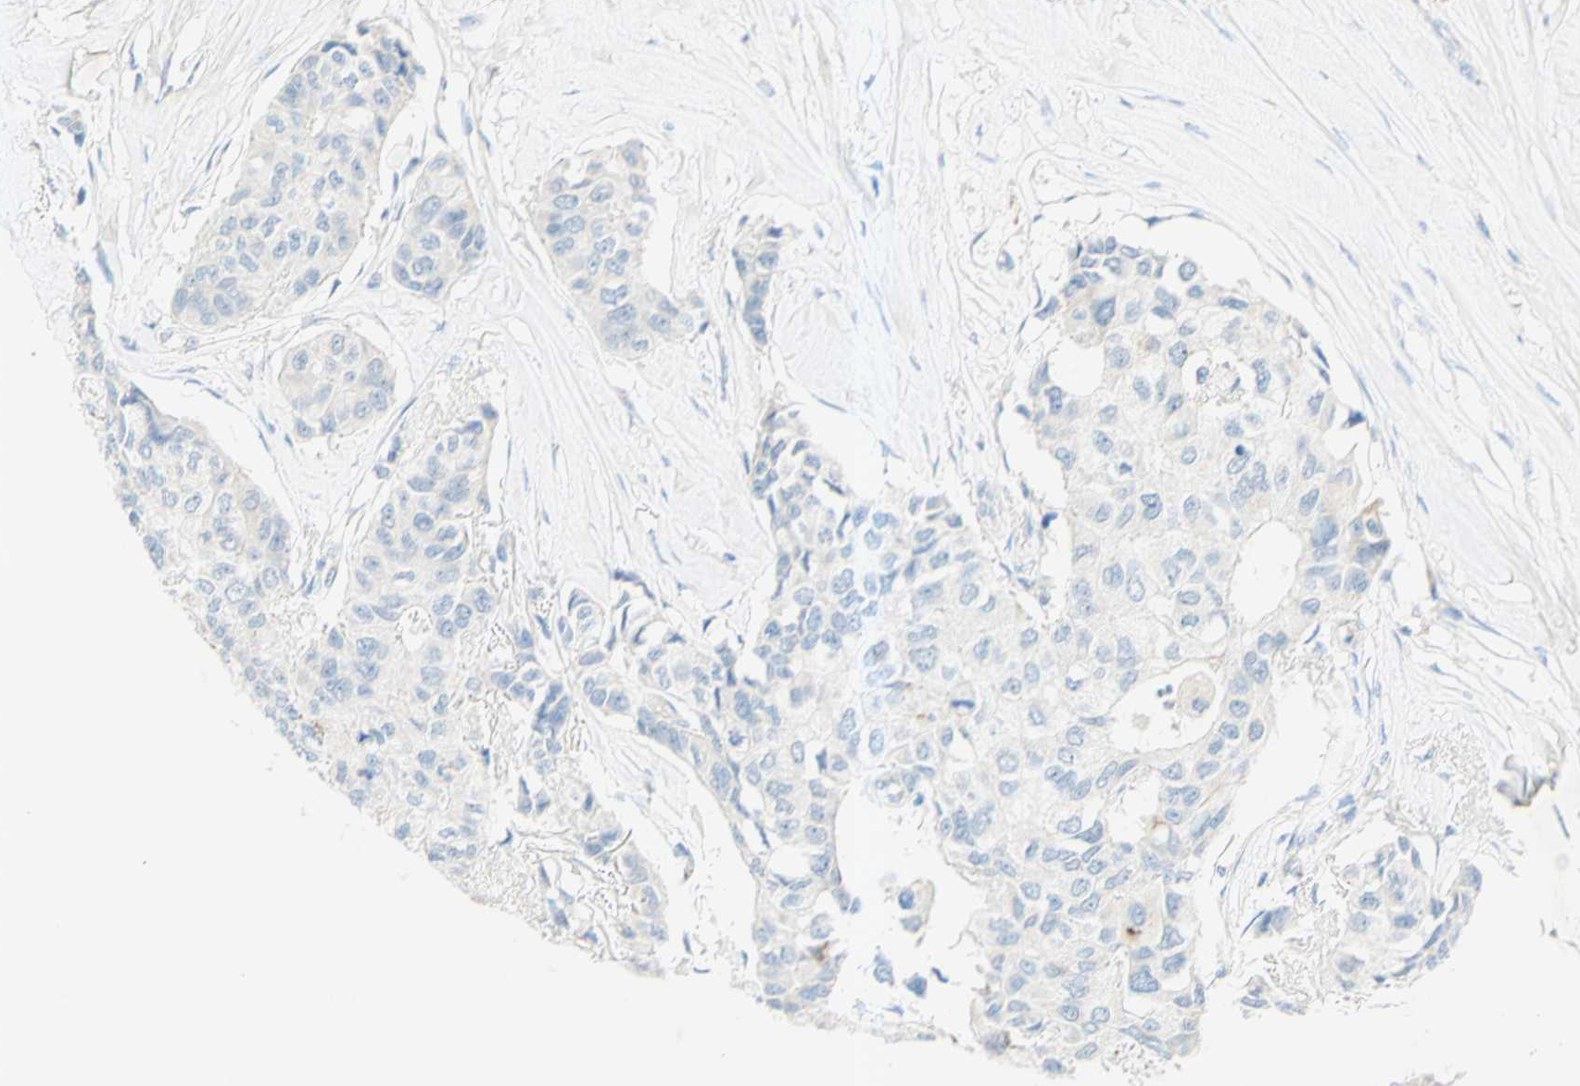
{"staining": {"intensity": "negative", "quantity": "none", "location": "none"}, "tissue": "breast cancer", "cell_type": "Tumor cells", "image_type": "cancer", "snomed": [{"axis": "morphology", "description": "Duct carcinoma"}, {"axis": "topography", "description": "Breast"}], "caption": "Tumor cells are negative for protein expression in human breast infiltrating ductal carcinoma.", "gene": "GDF15", "patient": {"sex": "female", "age": 80}}